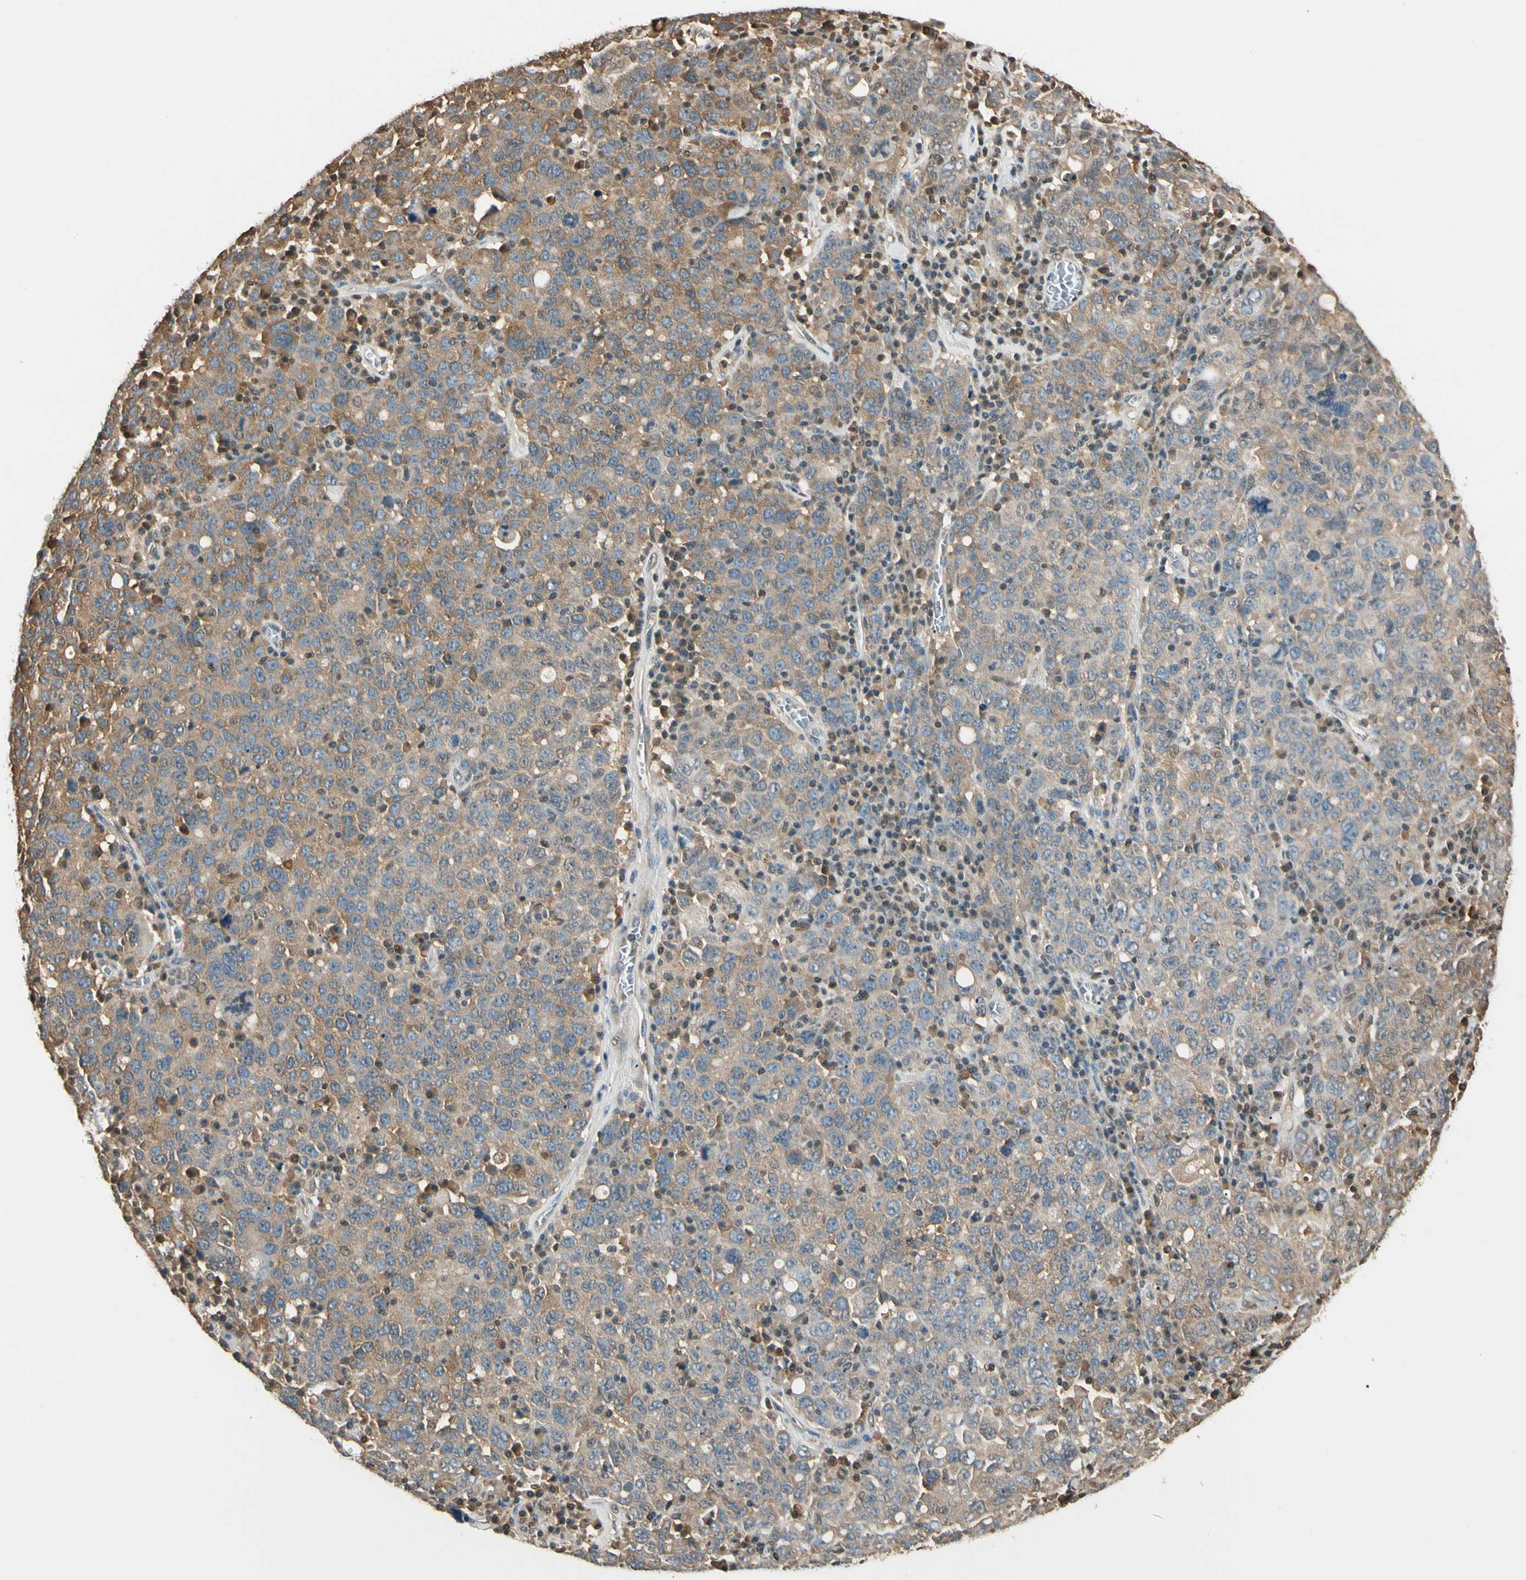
{"staining": {"intensity": "weak", "quantity": ">75%", "location": "cytoplasmic/membranous"}, "tissue": "ovarian cancer", "cell_type": "Tumor cells", "image_type": "cancer", "snomed": [{"axis": "morphology", "description": "Carcinoma, endometroid"}, {"axis": "topography", "description": "Ovary"}], "caption": "Immunohistochemistry (IHC) (DAB) staining of ovarian cancer displays weak cytoplasmic/membranous protein expression in approximately >75% of tumor cells.", "gene": "PNCK", "patient": {"sex": "female", "age": 62}}